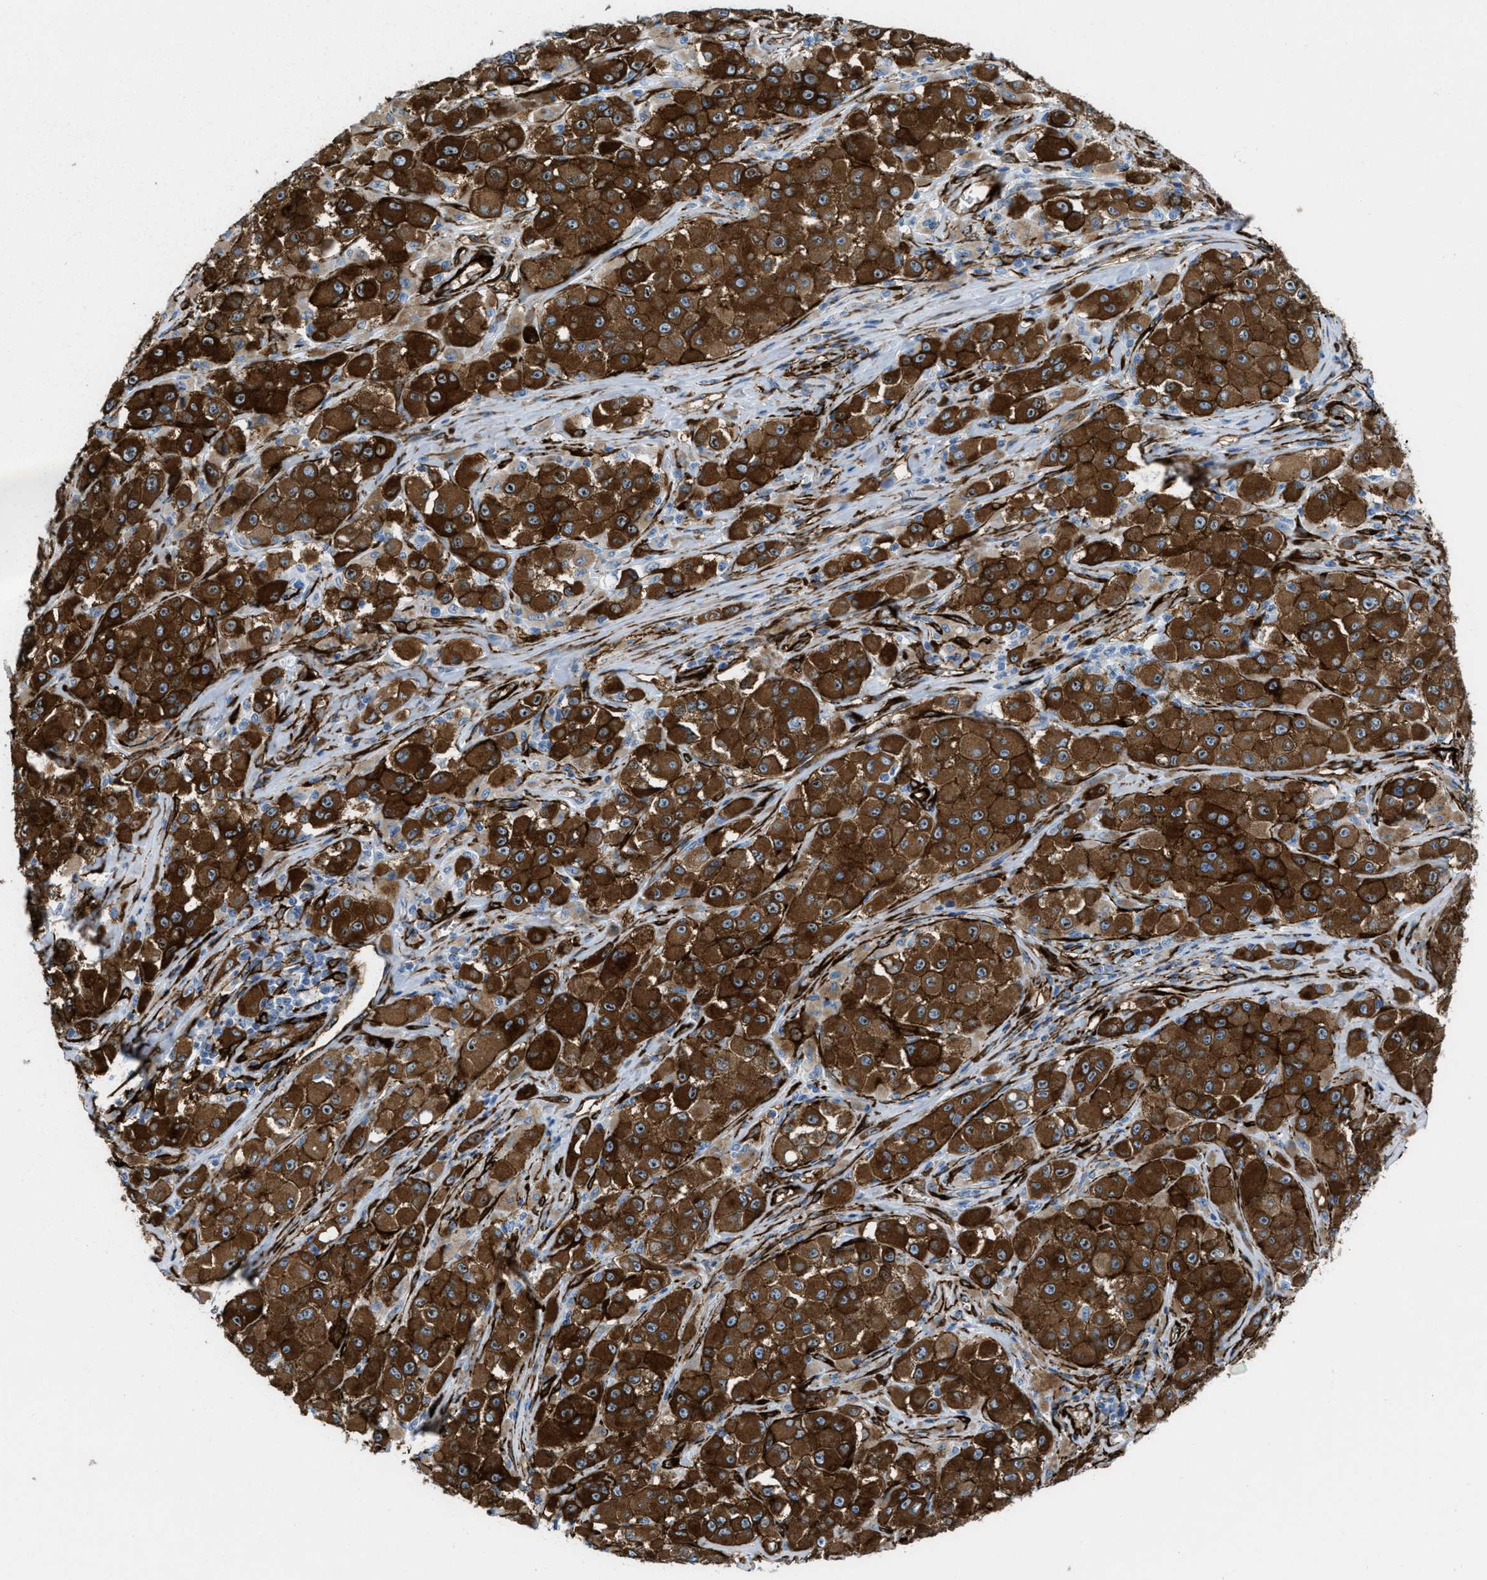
{"staining": {"intensity": "strong", "quantity": ">75%", "location": "cytoplasmic/membranous"}, "tissue": "melanoma", "cell_type": "Tumor cells", "image_type": "cancer", "snomed": [{"axis": "morphology", "description": "Malignant melanoma, NOS"}, {"axis": "topography", "description": "Skin"}], "caption": "Immunohistochemical staining of malignant melanoma demonstrates high levels of strong cytoplasmic/membranous protein expression in about >75% of tumor cells.", "gene": "CALD1", "patient": {"sex": "female", "age": 55}}